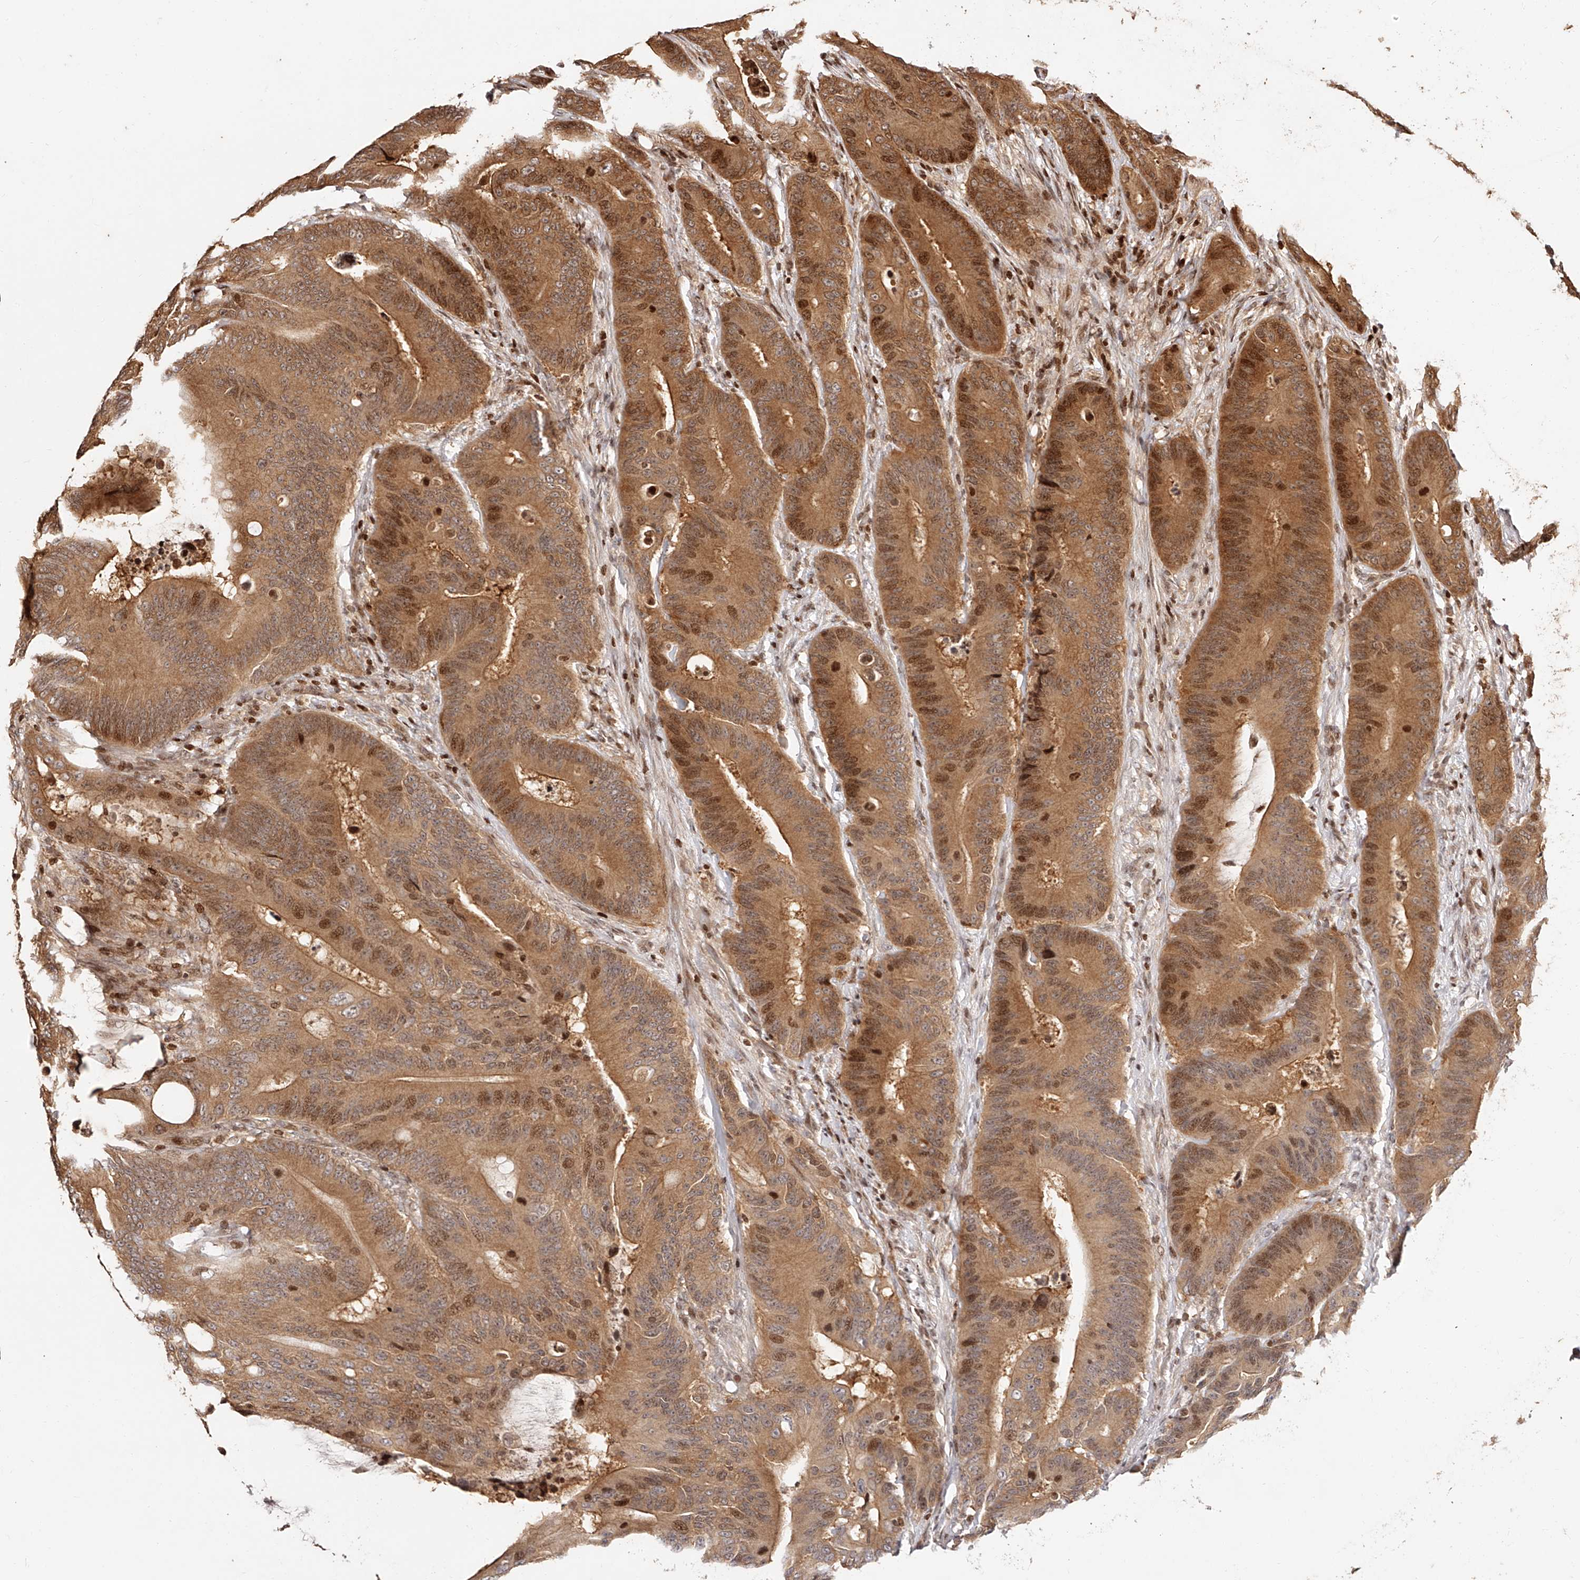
{"staining": {"intensity": "strong", "quantity": ">75%", "location": "cytoplasmic/membranous,nuclear"}, "tissue": "colorectal cancer", "cell_type": "Tumor cells", "image_type": "cancer", "snomed": [{"axis": "morphology", "description": "Adenocarcinoma, NOS"}, {"axis": "topography", "description": "Colon"}], "caption": "An image of colorectal cancer stained for a protein displays strong cytoplasmic/membranous and nuclear brown staining in tumor cells. Using DAB (3,3'-diaminobenzidine) (brown) and hematoxylin (blue) stains, captured at high magnification using brightfield microscopy.", "gene": "PFDN2", "patient": {"sex": "male", "age": 83}}